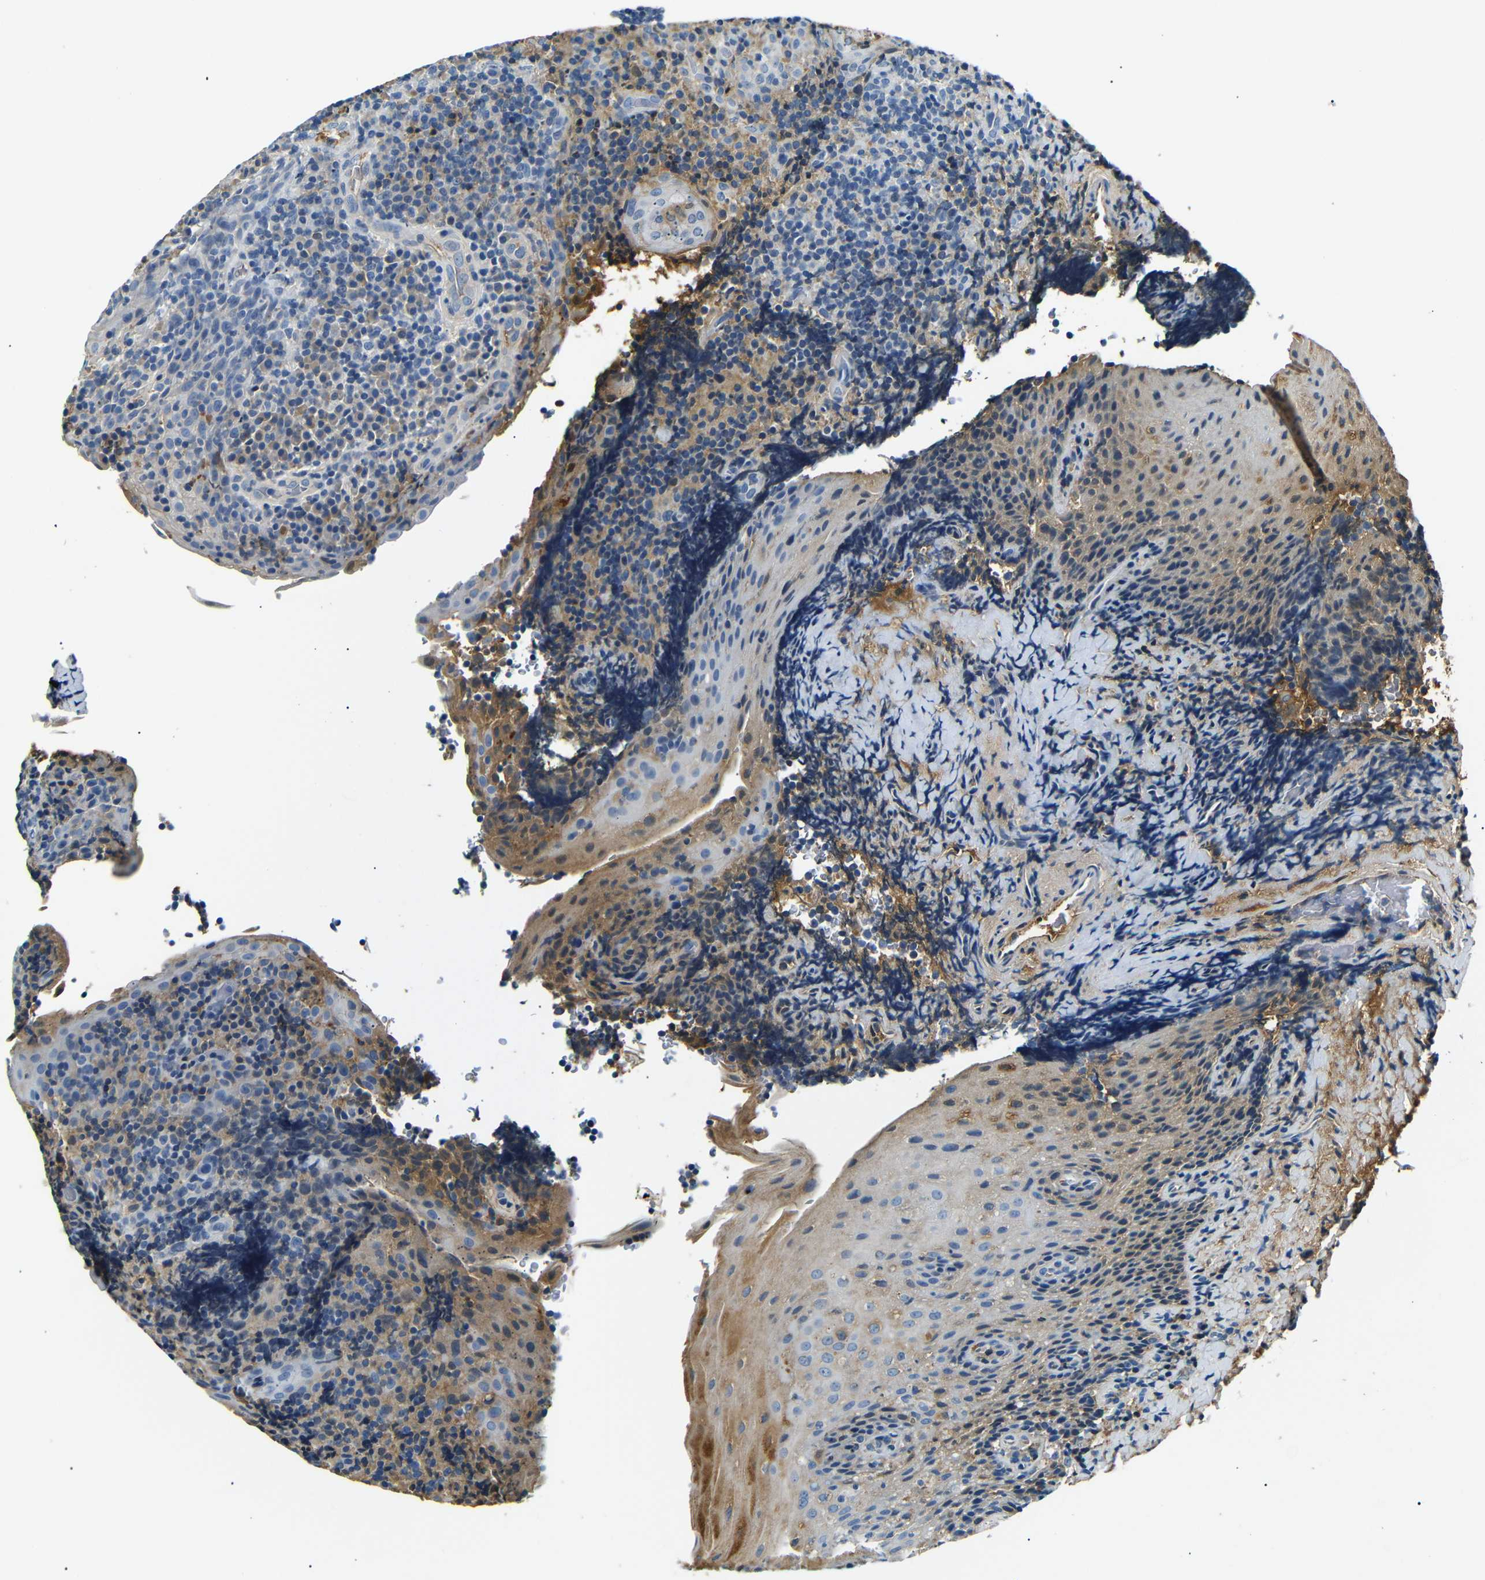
{"staining": {"intensity": "weak", "quantity": "<25%", "location": "cytoplasmic/membranous"}, "tissue": "tonsil", "cell_type": "Germinal center cells", "image_type": "normal", "snomed": [{"axis": "morphology", "description": "Normal tissue, NOS"}, {"axis": "topography", "description": "Tonsil"}], "caption": "Immunohistochemical staining of benign tonsil demonstrates no significant positivity in germinal center cells. Nuclei are stained in blue.", "gene": "LHCGR", "patient": {"sex": "male", "age": 37}}